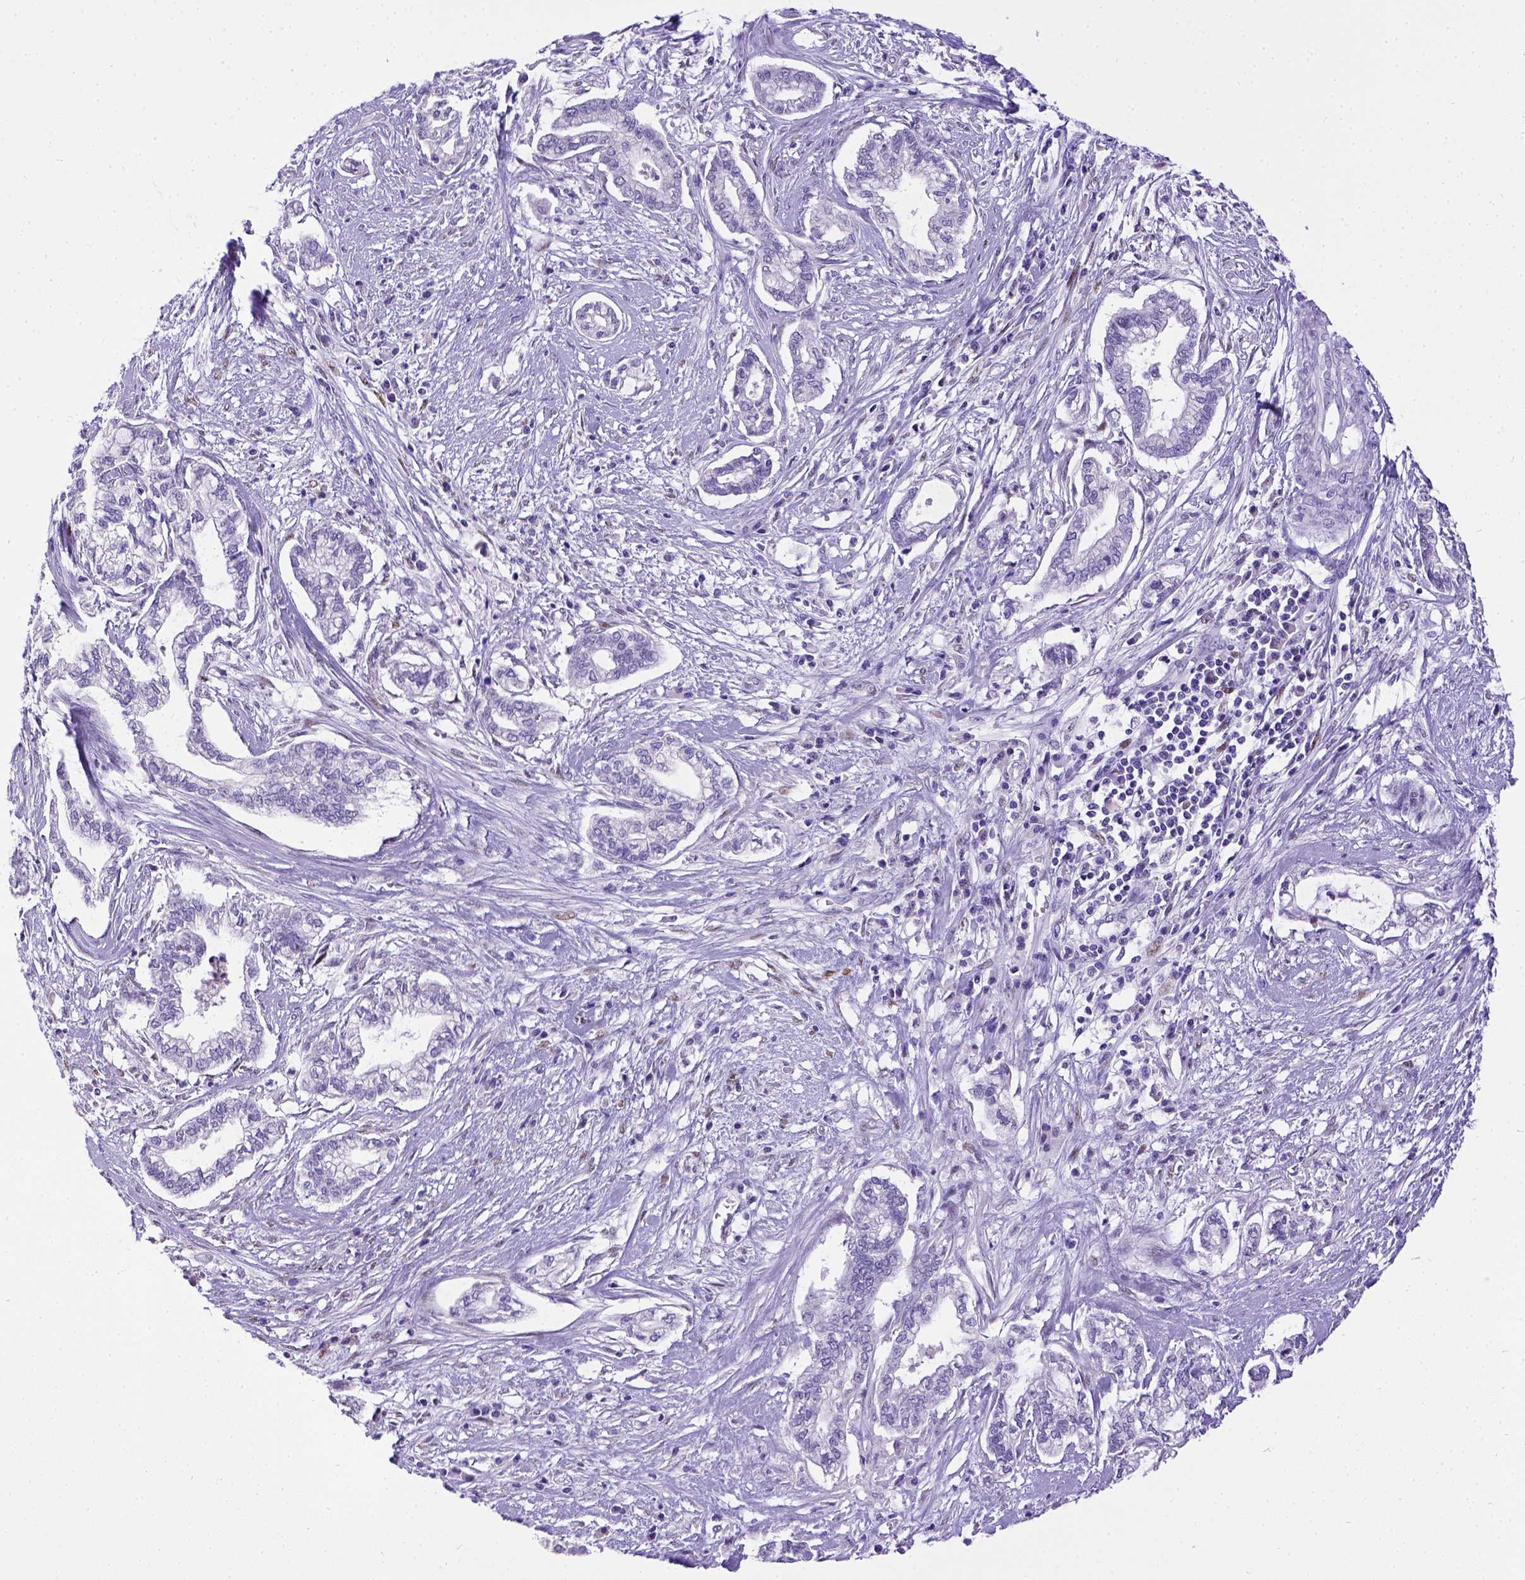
{"staining": {"intensity": "negative", "quantity": "none", "location": "none"}, "tissue": "cervical cancer", "cell_type": "Tumor cells", "image_type": "cancer", "snomed": [{"axis": "morphology", "description": "Adenocarcinoma, NOS"}, {"axis": "topography", "description": "Cervix"}], "caption": "IHC histopathology image of cervical adenocarcinoma stained for a protein (brown), which displays no positivity in tumor cells. The staining is performed using DAB (3,3'-diaminobenzidine) brown chromogen with nuclei counter-stained in using hematoxylin.", "gene": "ESR1", "patient": {"sex": "female", "age": 62}}